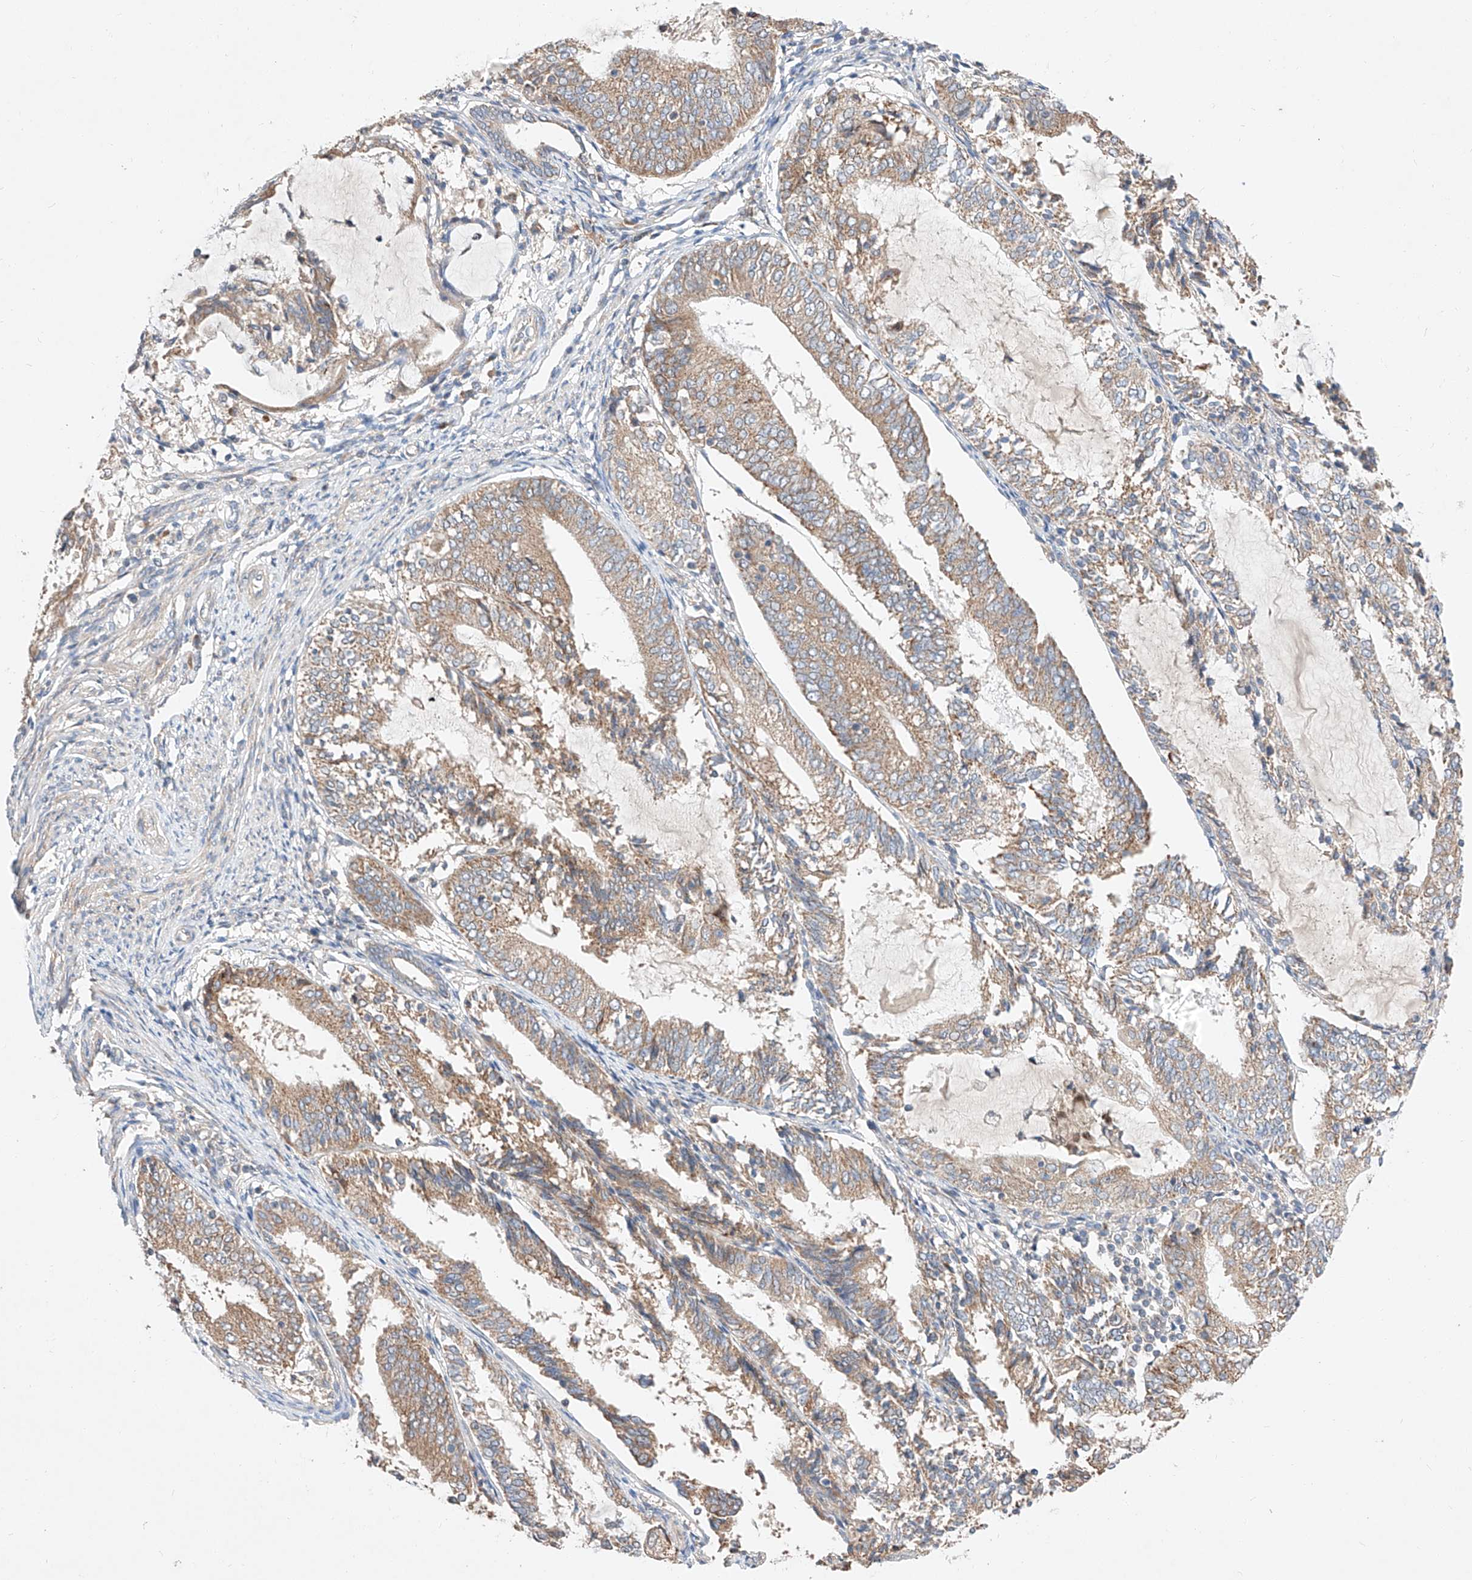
{"staining": {"intensity": "moderate", "quantity": ">75%", "location": "cytoplasmic/membranous"}, "tissue": "endometrial cancer", "cell_type": "Tumor cells", "image_type": "cancer", "snomed": [{"axis": "morphology", "description": "Adenocarcinoma, NOS"}, {"axis": "topography", "description": "Endometrium"}], "caption": "High-magnification brightfield microscopy of endometrial cancer stained with DAB (brown) and counterstained with hematoxylin (blue). tumor cells exhibit moderate cytoplasmic/membranous staining is appreciated in about>75% of cells.", "gene": "C6orf118", "patient": {"sex": "female", "age": 81}}